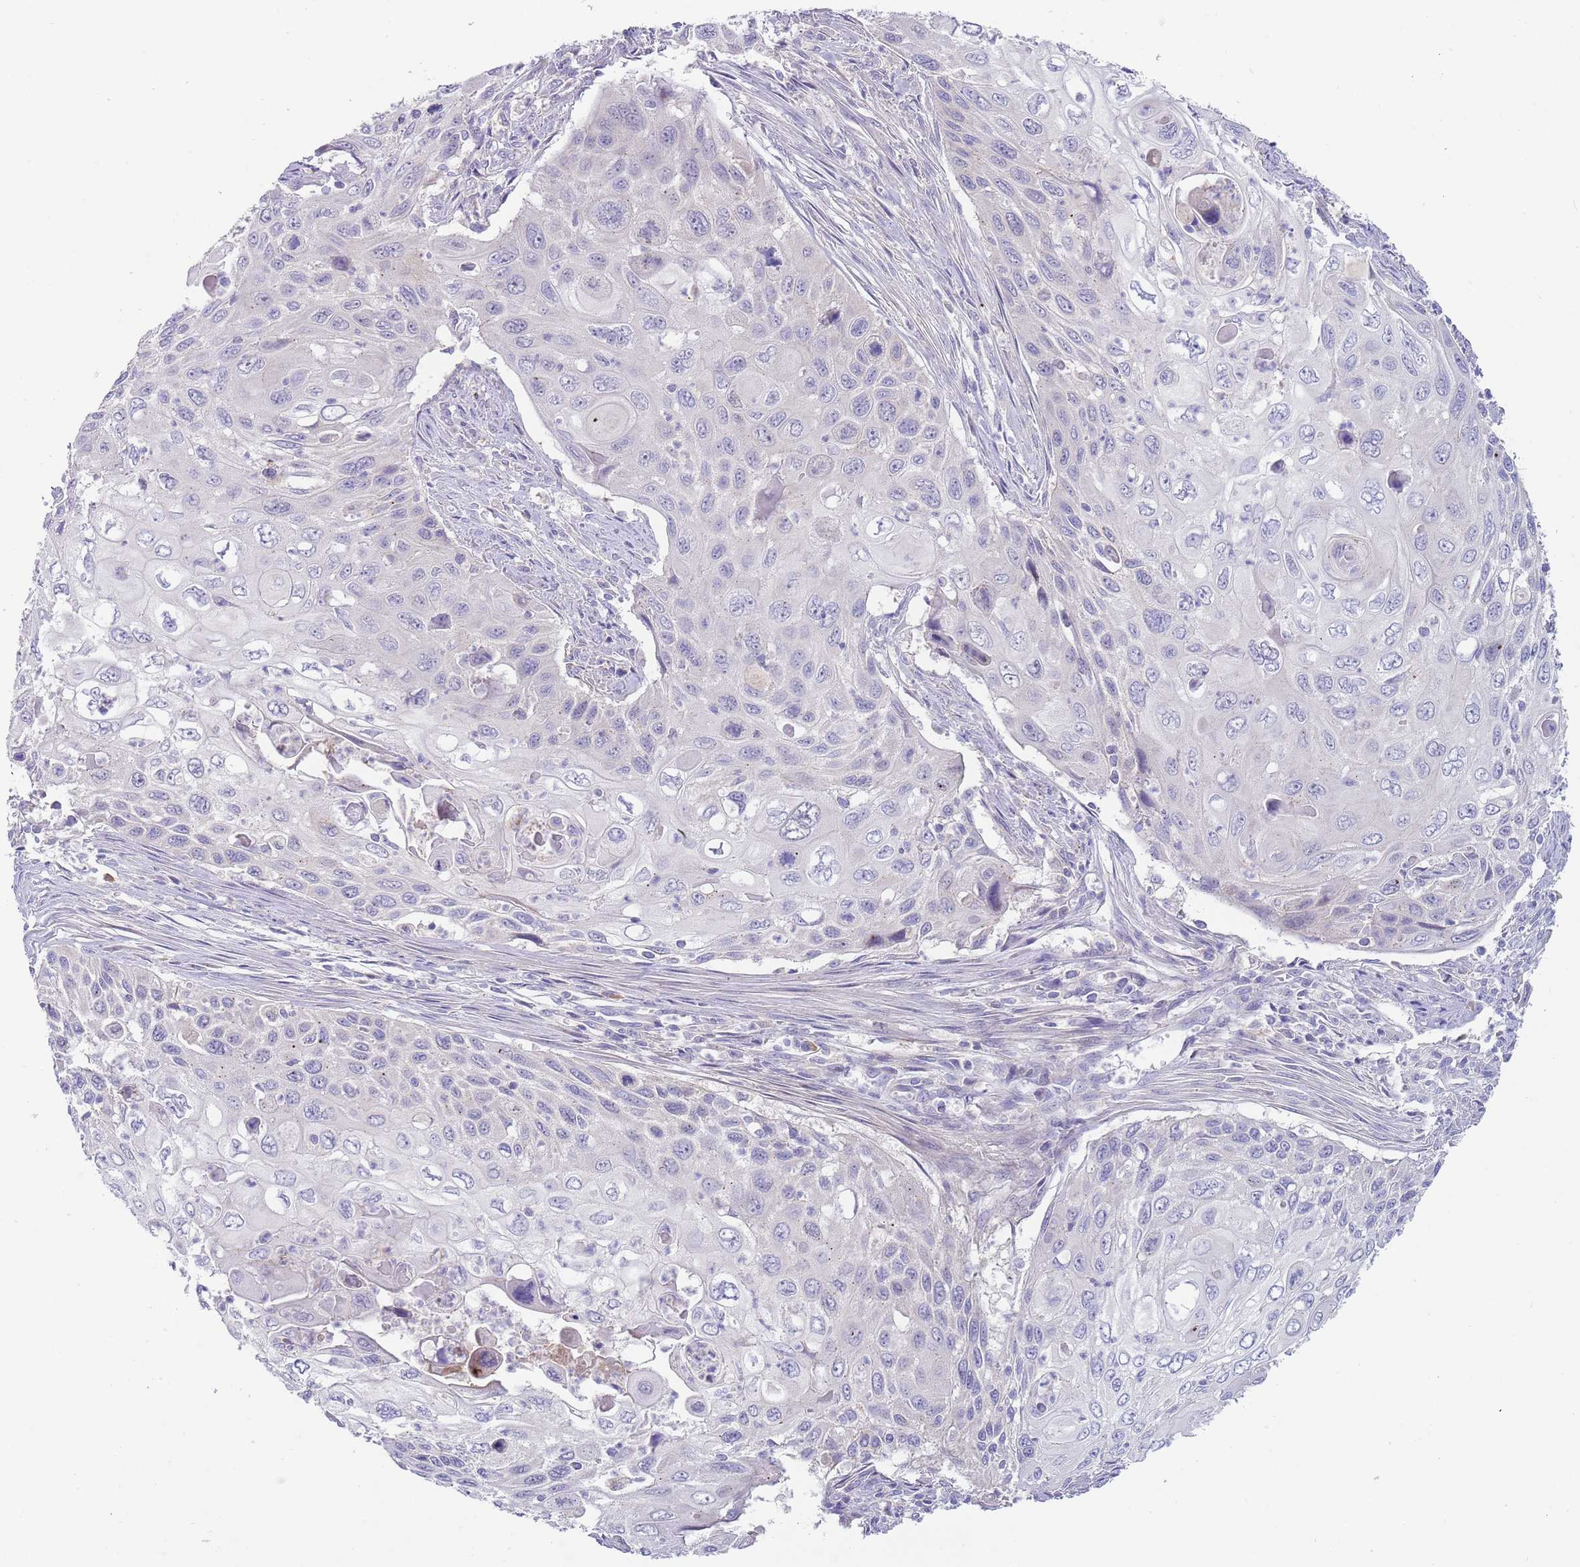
{"staining": {"intensity": "negative", "quantity": "none", "location": "none"}, "tissue": "cervical cancer", "cell_type": "Tumor cells", "image_type": "cancer", "snomed": [{"axis": "morphology", "description": "Squamous cell carcinoma, NOS"}, {"axis": "topography", "description": "Cervix"}], "caption": "High power microscopy image of an immunohistochemistry photomicrograph of cervical cancer (squamous cell carcinoma), revealing no significant staining in tumor cells.", "gene": "TYW1", "patient": {"sex": "female", "age": 70}}